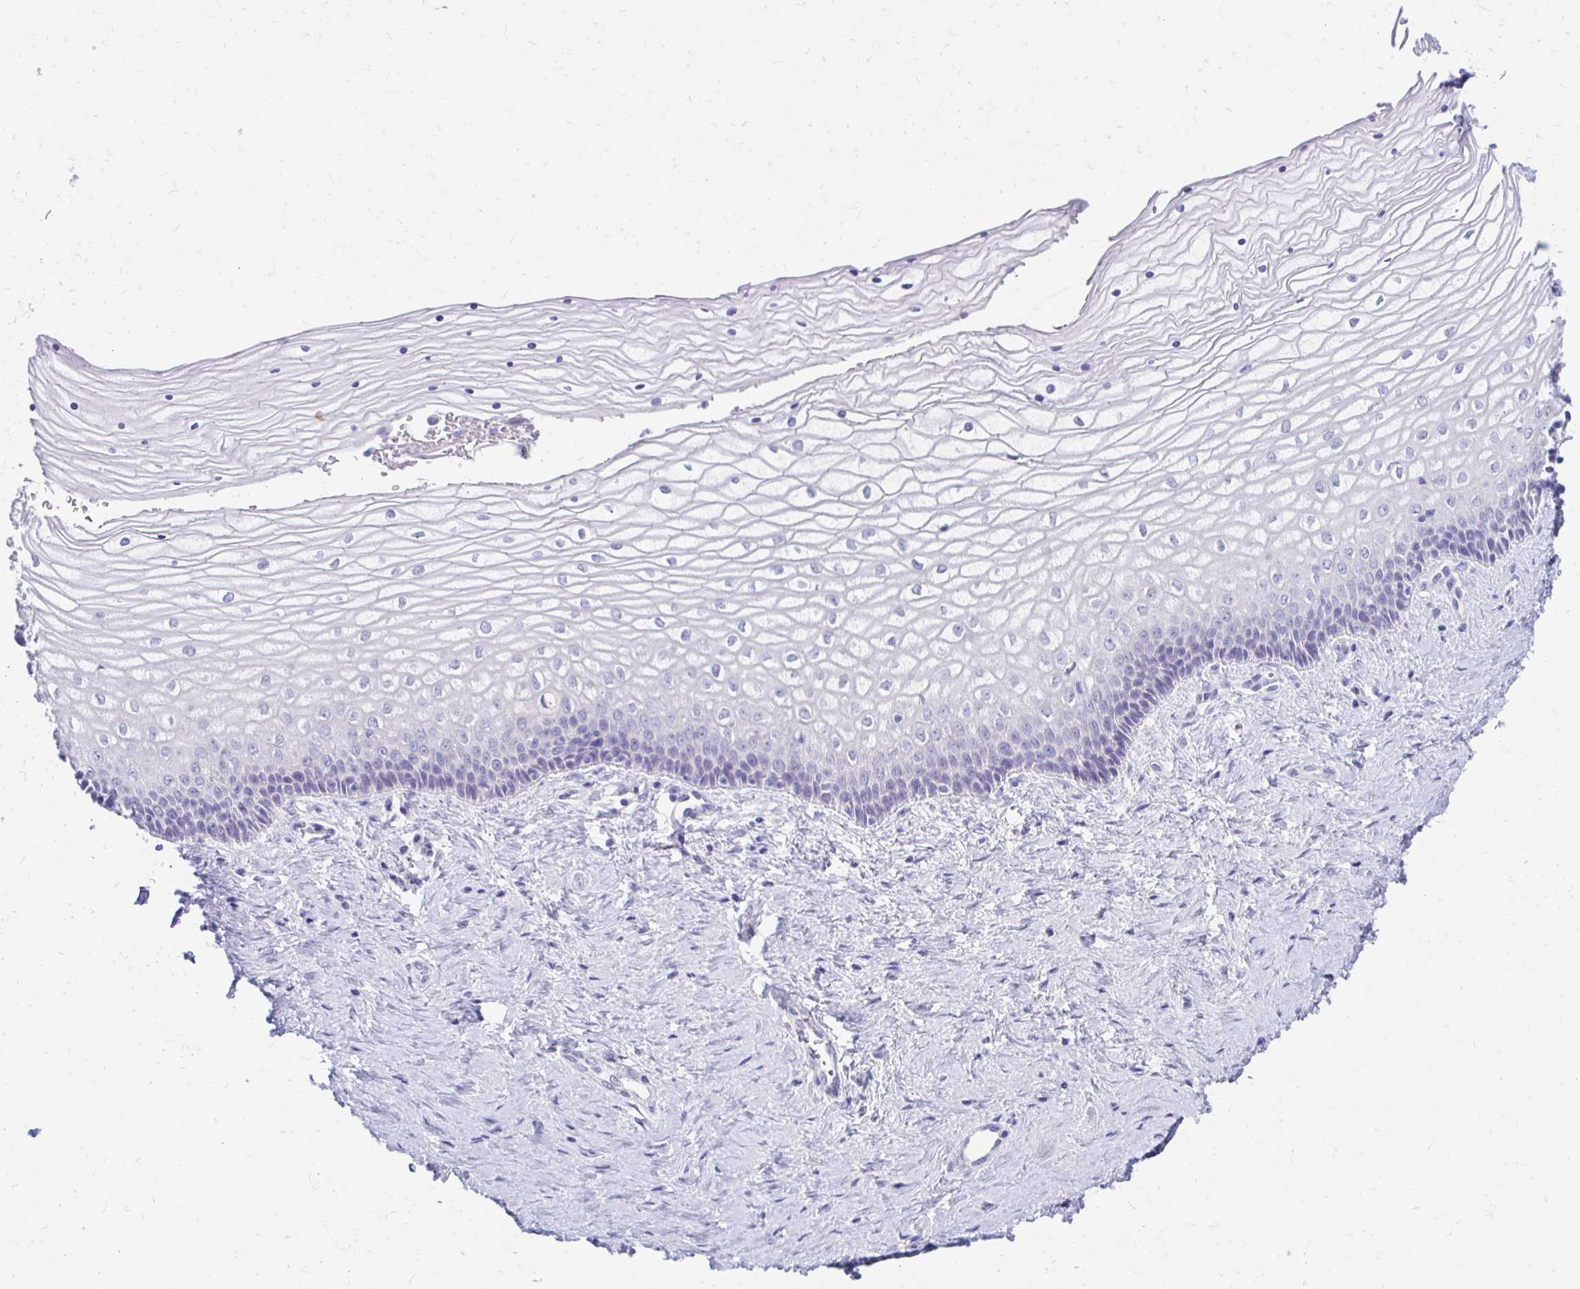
{"staining": {"intensity": "negative", "quantity": "none", "location": "none"}, "tissue": "vagina", "cell_type": "Squamous epithelial cells", "image_type": "normal", "snomed": [{"axis": "morphology", "description": "Normal tissue, NOS"}, {"axis": "topography", "description": "Vagina"}], "caption": "Vagina stained for a protein using IHC shows no expression squamous epithelial cells.", "gene": "AZGP1", "patient": {"sex": "female", "age": 45}}